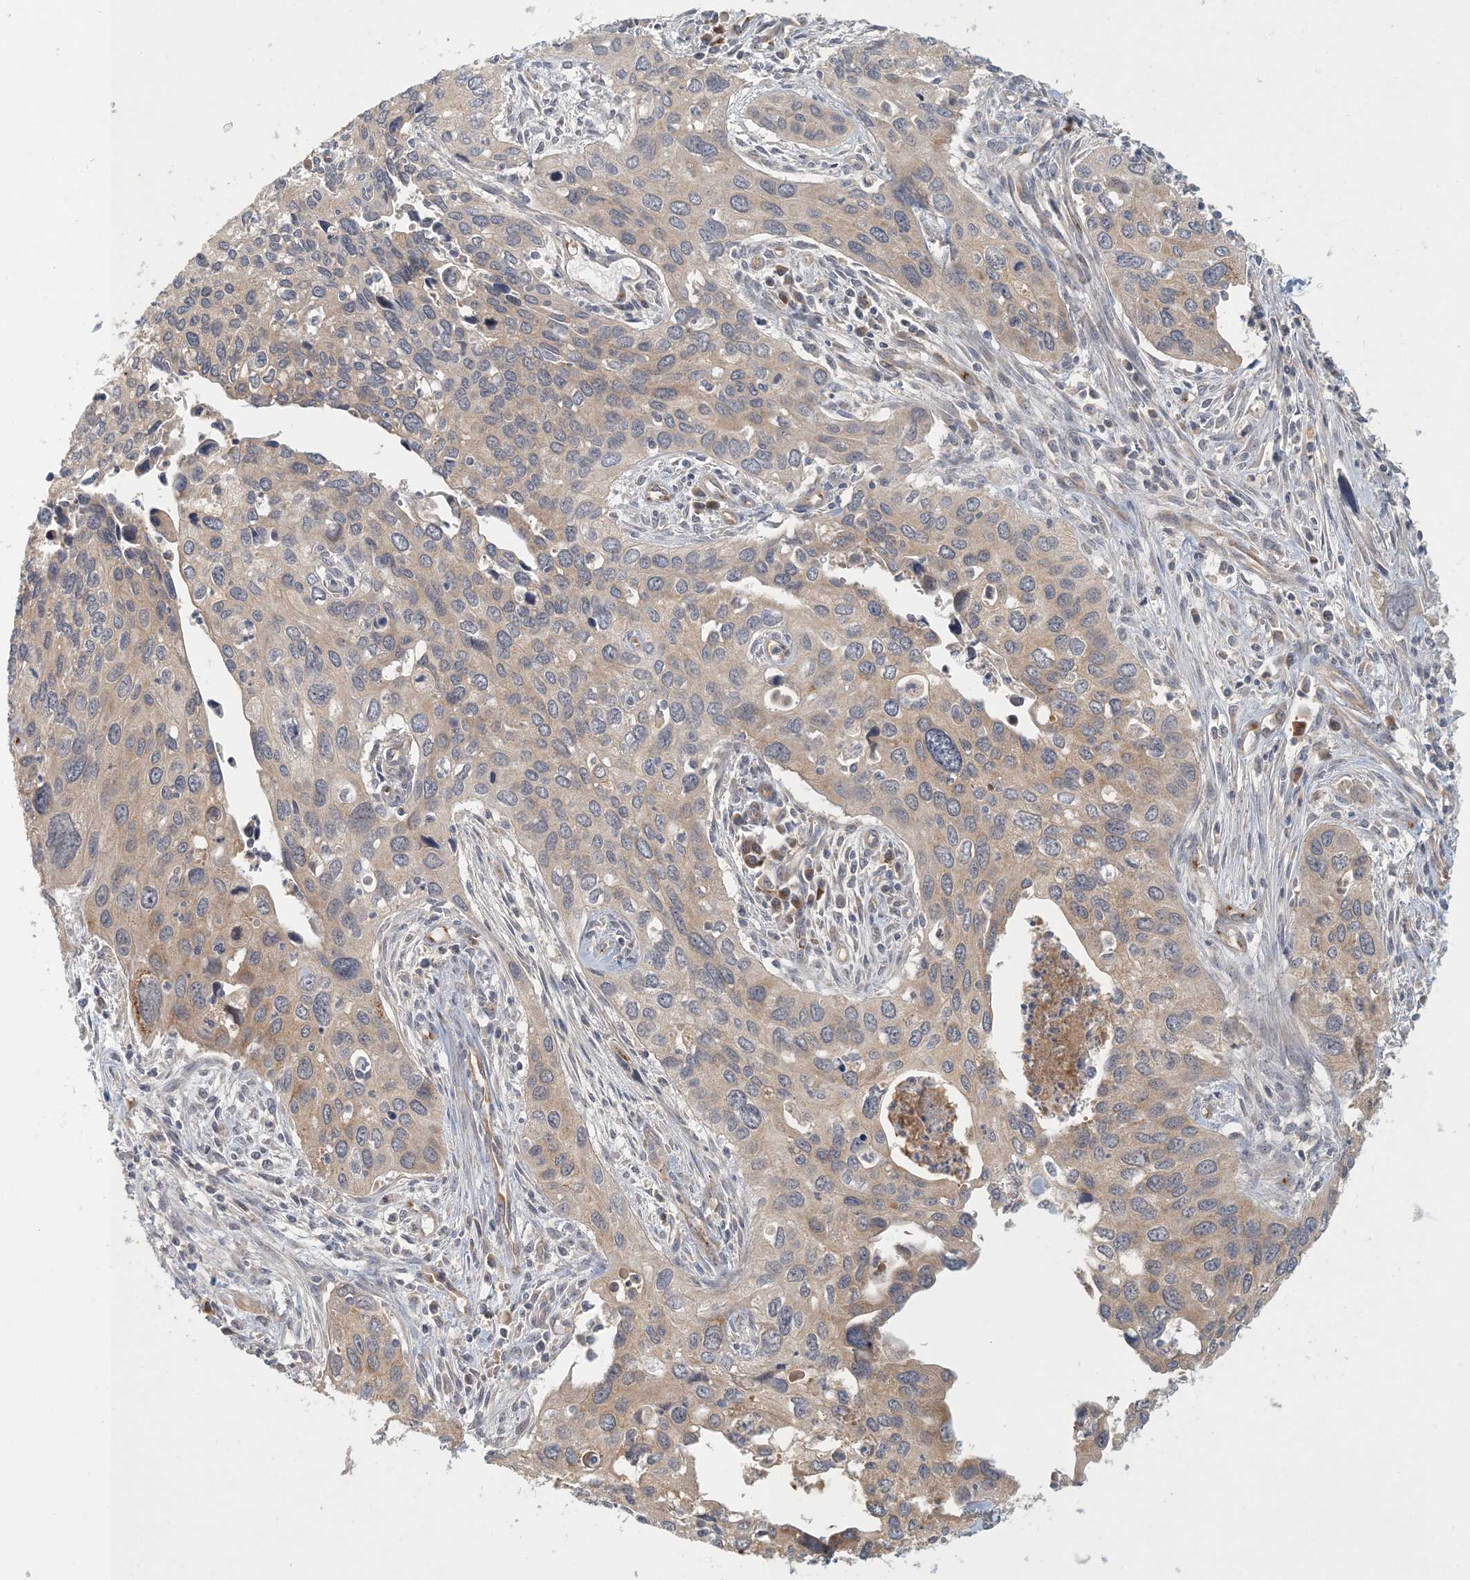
{"staining": {"intensity": "weak", "quantity": "25%-75%", "location": "cytoplasmic/membranous"}, "tissue": "cervical cancer", "cell_type": "Tumor cells", "image_type": "cancer", "snomed": [{"axis": "morphology", "description": "Squamous cell carcinoma, NOS"}, {"axis": "topography", "description": "Cervix"}], "caption": "Protein expression analysis of human squamous cell carcinoma (cervical) reveals weak cytoplasmic/membranous staining in about 25%-75% of tumor cells.", "gene": "ZBTB3", "patient": {"sex": "female", "age": 55}}